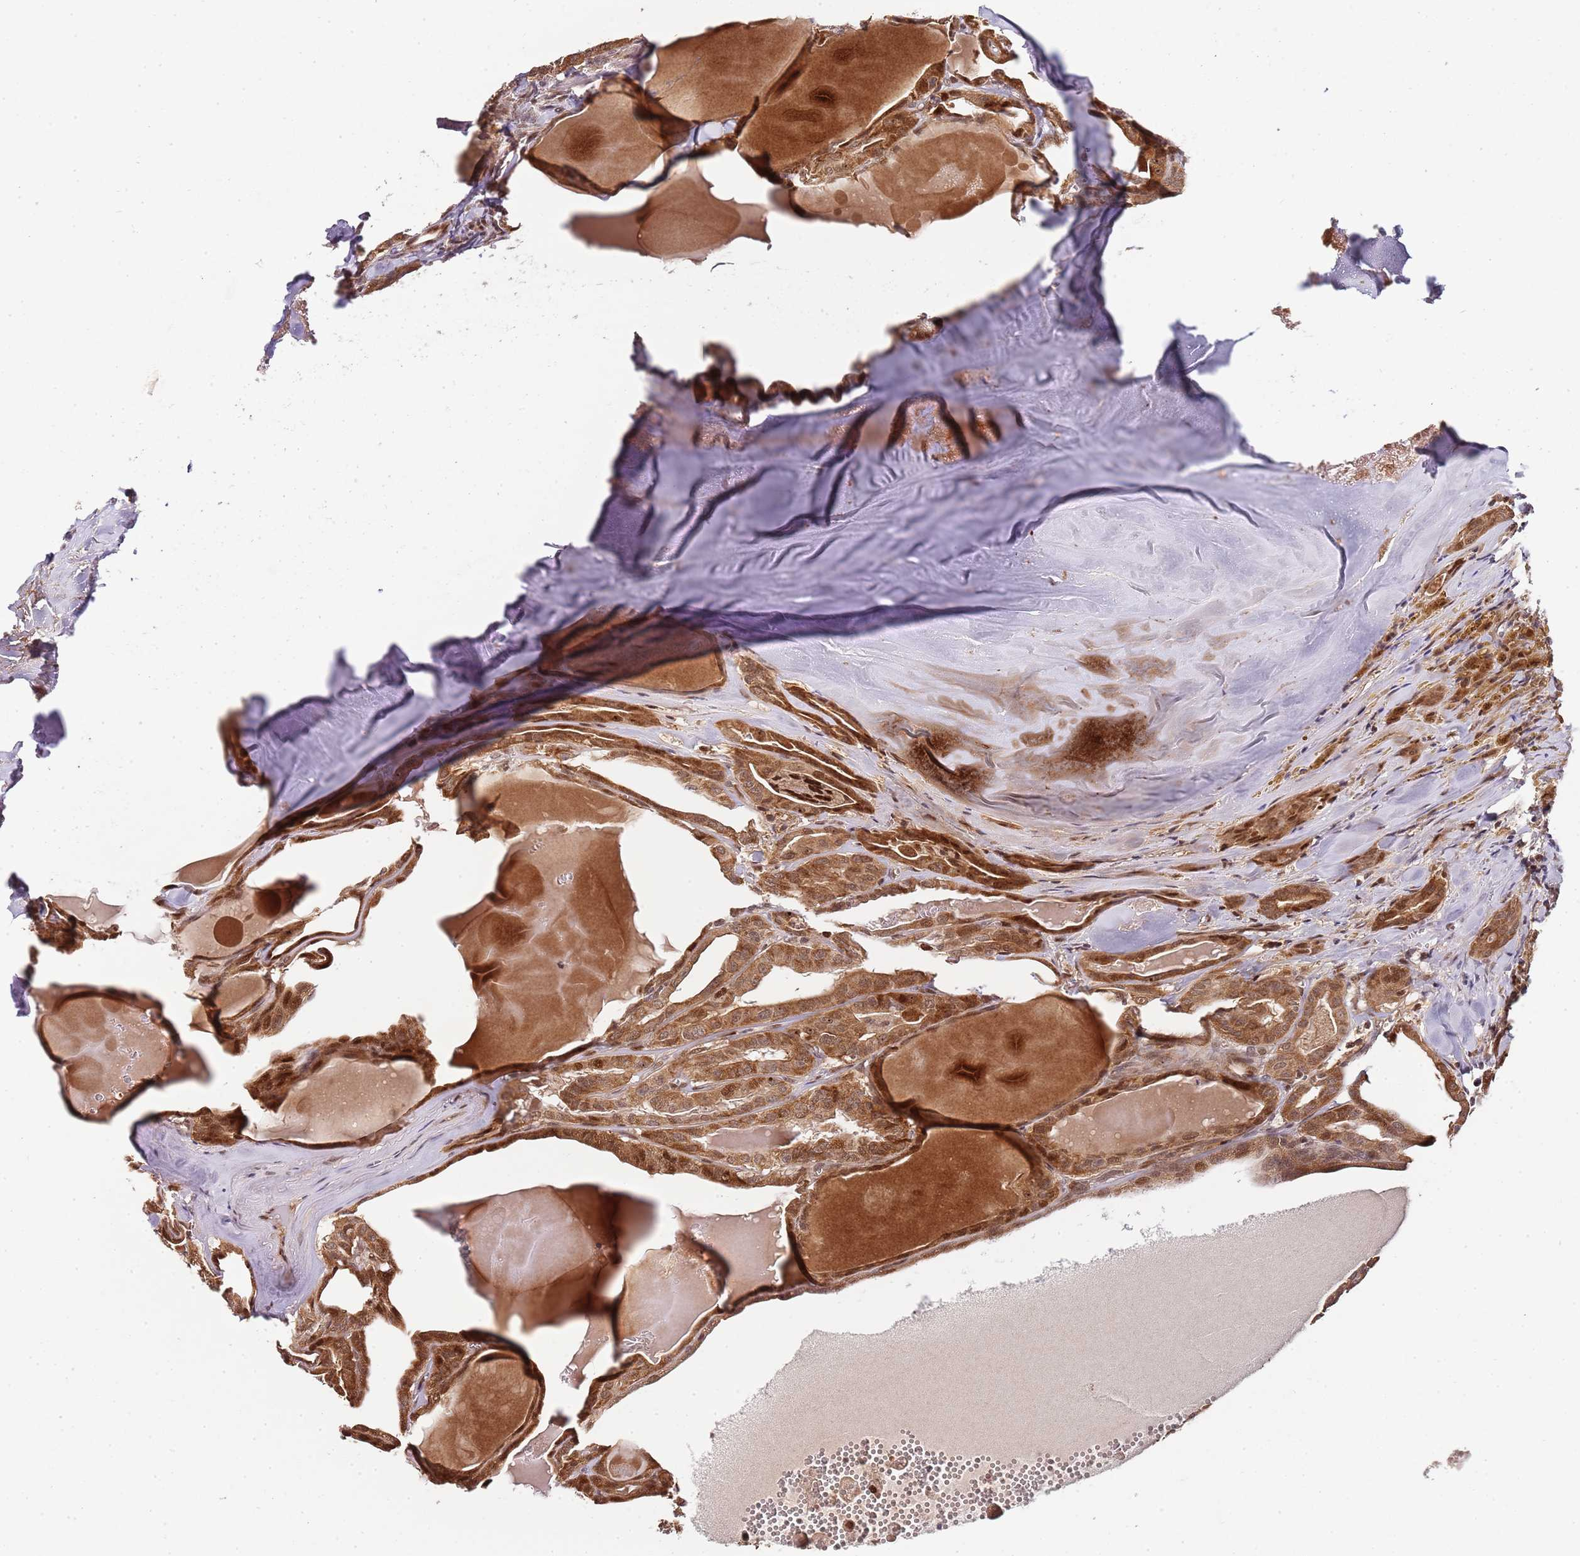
{"staining": {"intensity": "strong", "quantity": ">75%", "location": "cytoplasmic/membranous"}, "tissue": "thyroid cancer", "cell_type": "Tumor cells", "image_type": "cancer", "snomed": [{"axis": "morphology", "description": "Papillary adenocarcinoma, NOS"}, {"axis": "topography", "description": "Thyroid gland"}], "caption": "Papillary adenocarcinoma (thyroid) was stained to show a protein in brown. There is high levels of strong cytoplasmic/membranous expression in approximately >75% of tumor cells. (IHC, brightfield microscopy, high magnification).", "gene": "EDC3", "patient": {"sex": "male", "age": 52}}